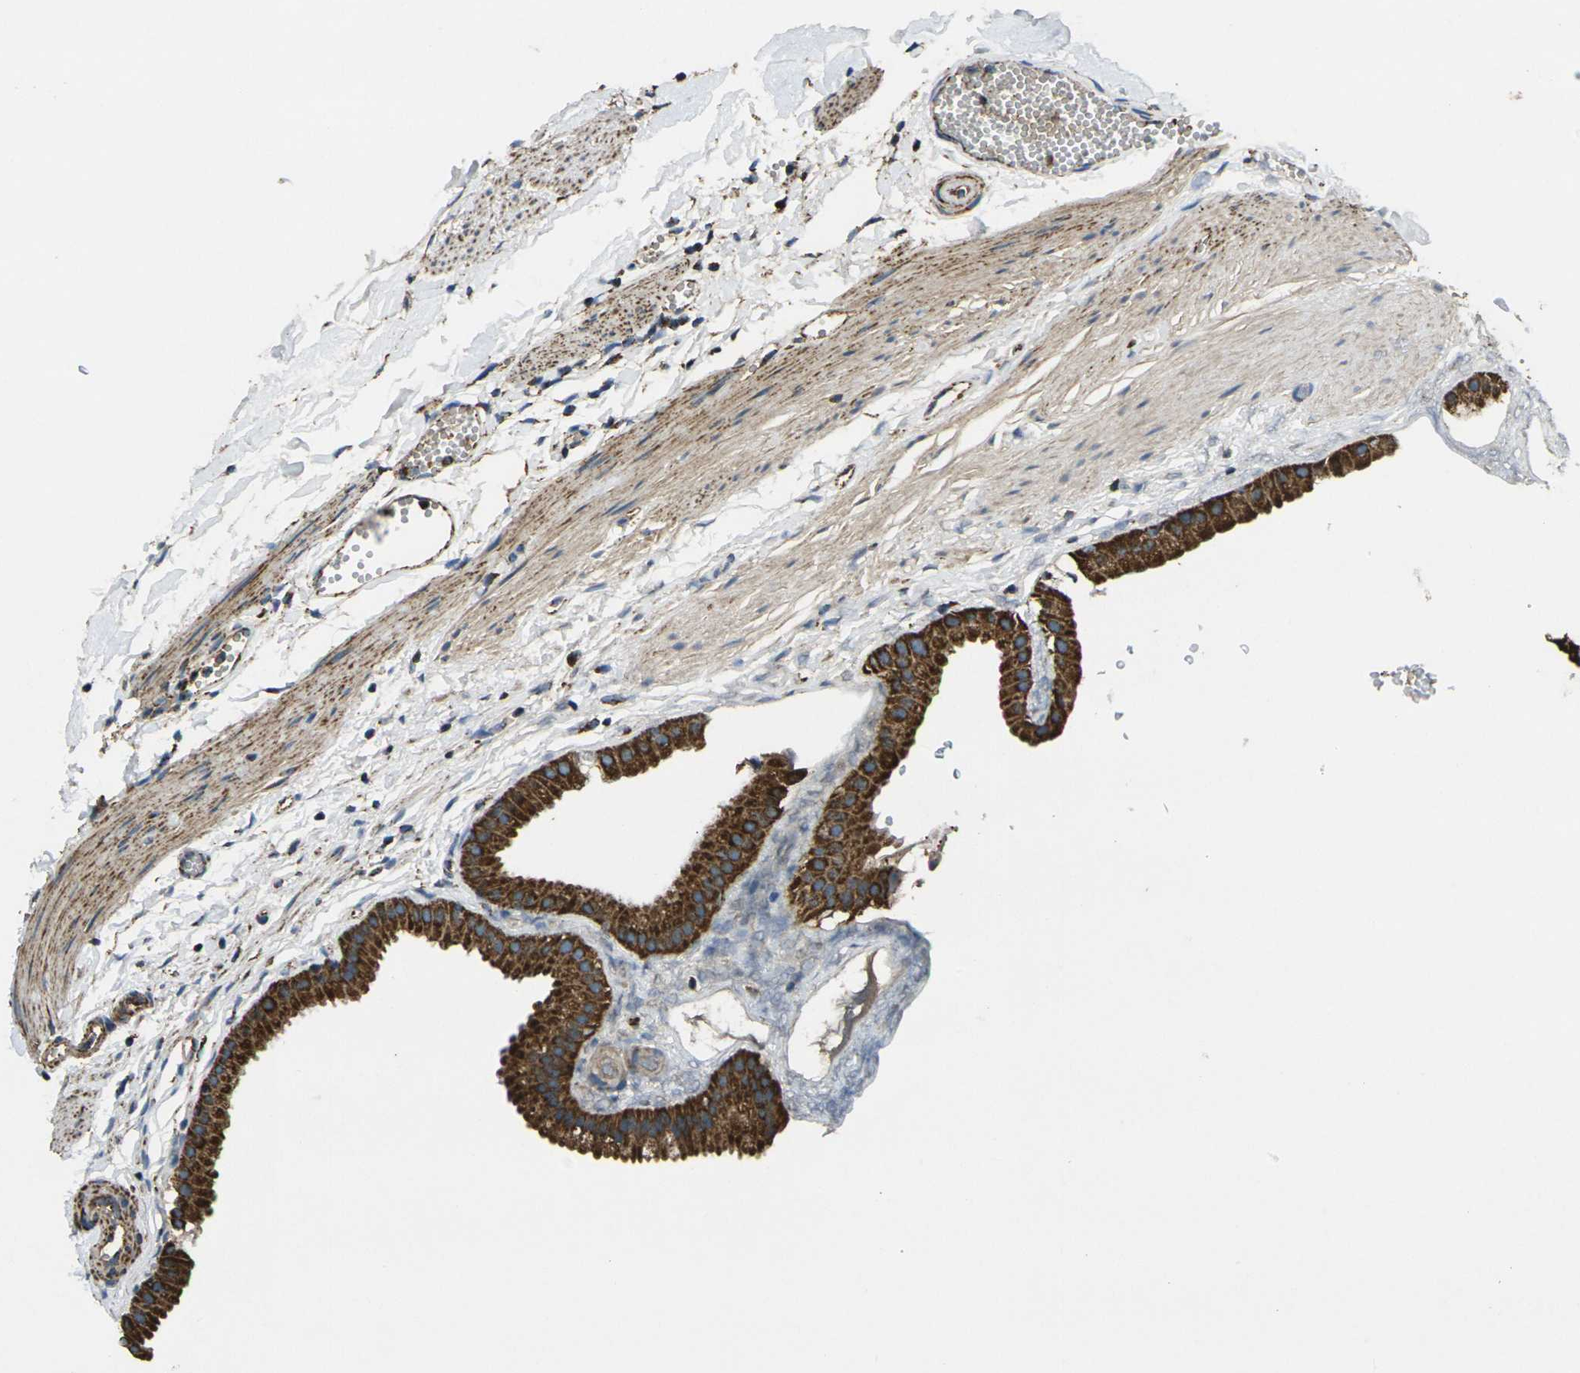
{"staining": {"intensity": "strong", "quantity": ">75%", "location": "cytoplasmic/membranous"}, "tissue": "gallbladder", "cell_type": "Glandular cells", "image_type": "normal", "snomed": [{"axis": "morphology", "description": "Normal tissue, NOS"}, {"axis": "topography", "description": "Gallbladder"}], "caption": "Protein staining by immunohistochemistry (IHC) exhibits strong cytoplasmic/membranous expression in about >75% of glandular cells in benign gallbladder. (Stains: DAB (3,3'-diaminobenzidine) in brown, nuclei in blue, Microscopy: brightfield microscopy at high magnification).", "gene": "KLHL5", "patient": {"sex": "female", "age": 64}}